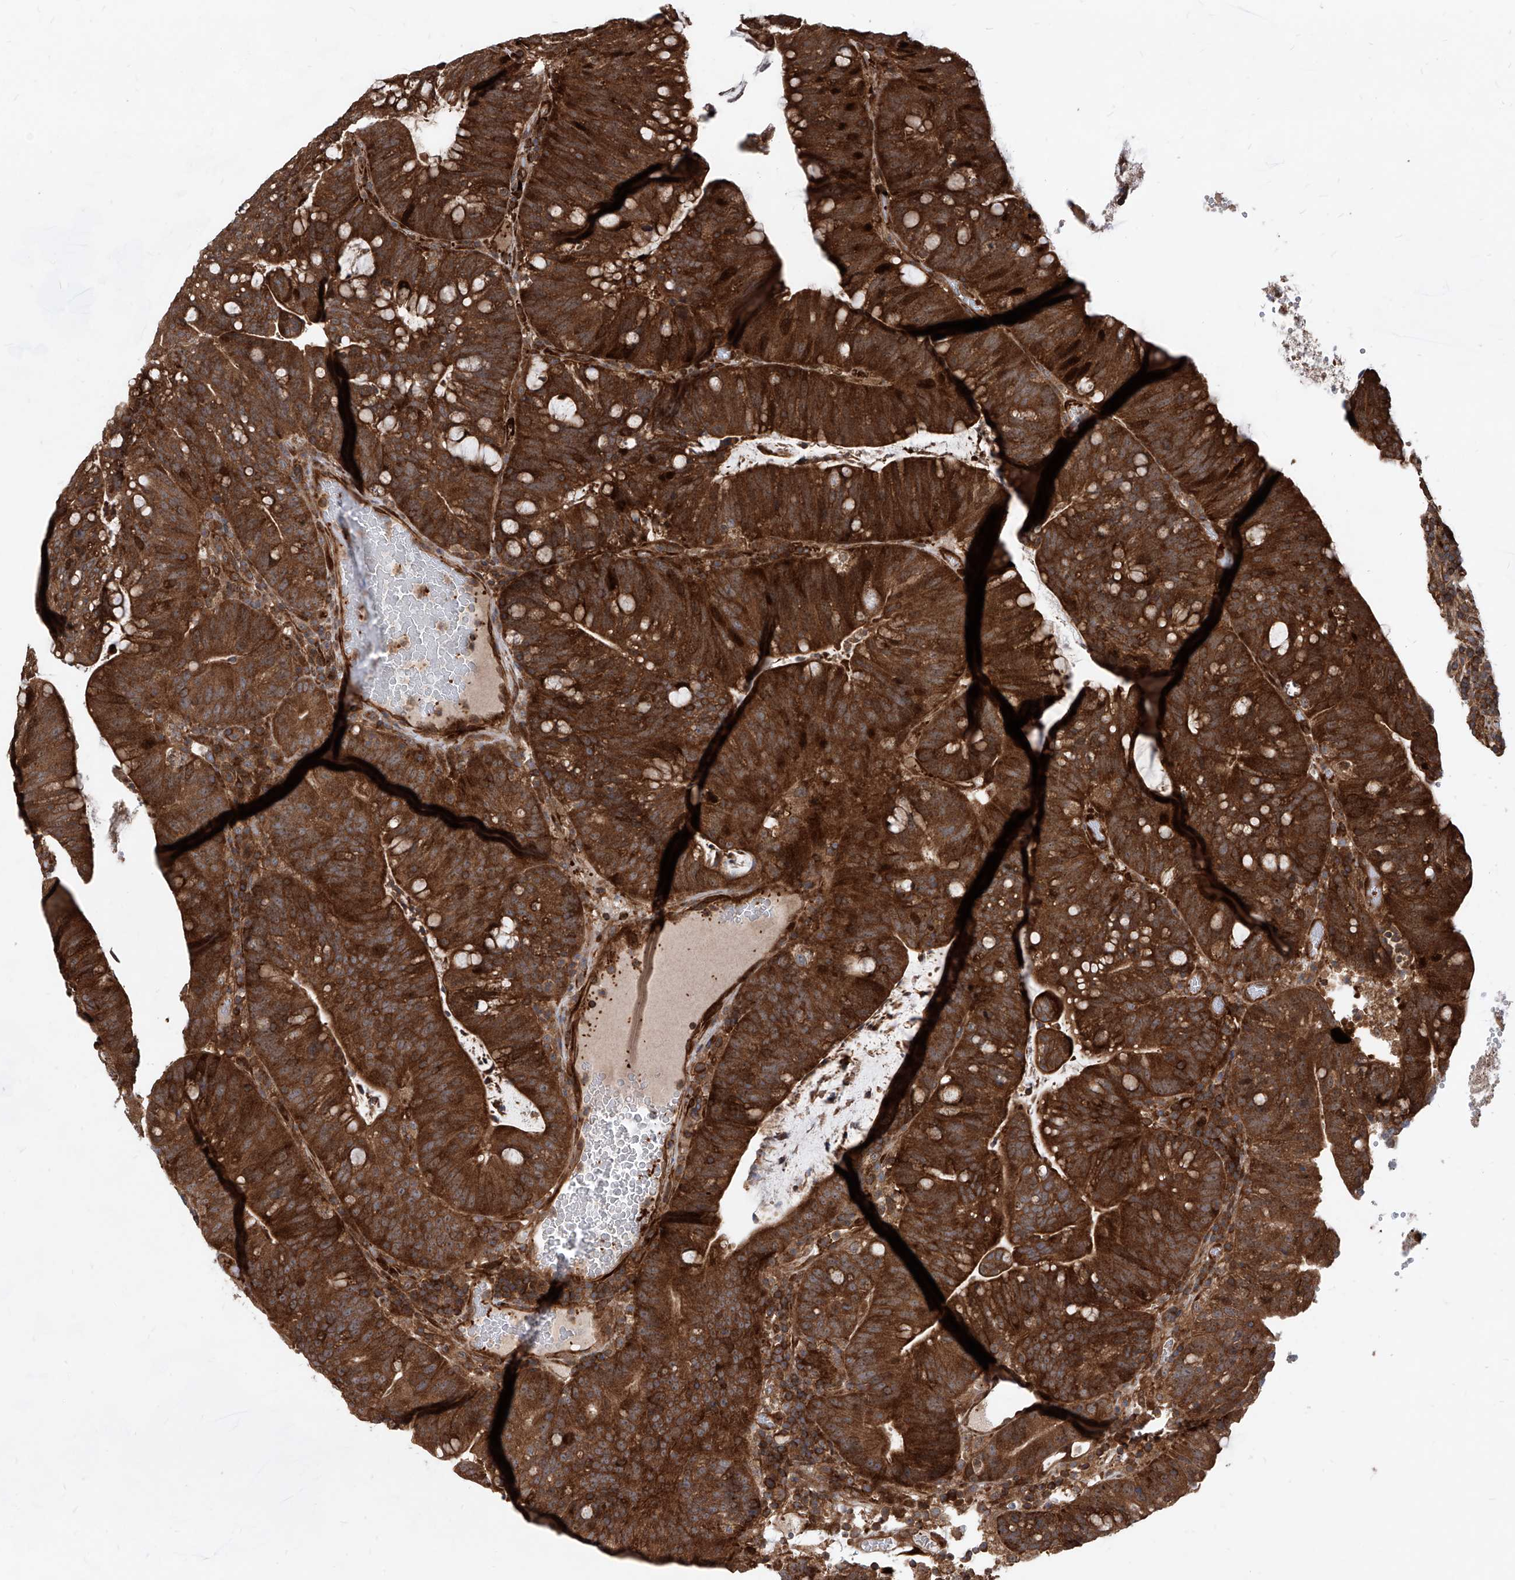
{"staining": {"intensity": "strong", "quantity": ">75%", "location": "cytoplasmic/membranous"}, "tissue": "colorectal cancer", "cell_type": "Tumor cells", "image_type": "cancer", "snomed": [{"axis": "morphology", "description": "Adenocarcinoma, NOS"}, {"axis": "topography", "description": "Colon"}], "caption": "Colorectal adenocarcinoma was stained to show a protein in brown. There is high levels of strong cytoplasmic/membranous positivity in about >75% of tumor cells.", "gene": "MAGED2", "patient": {"sex": "female", "age": 66}}